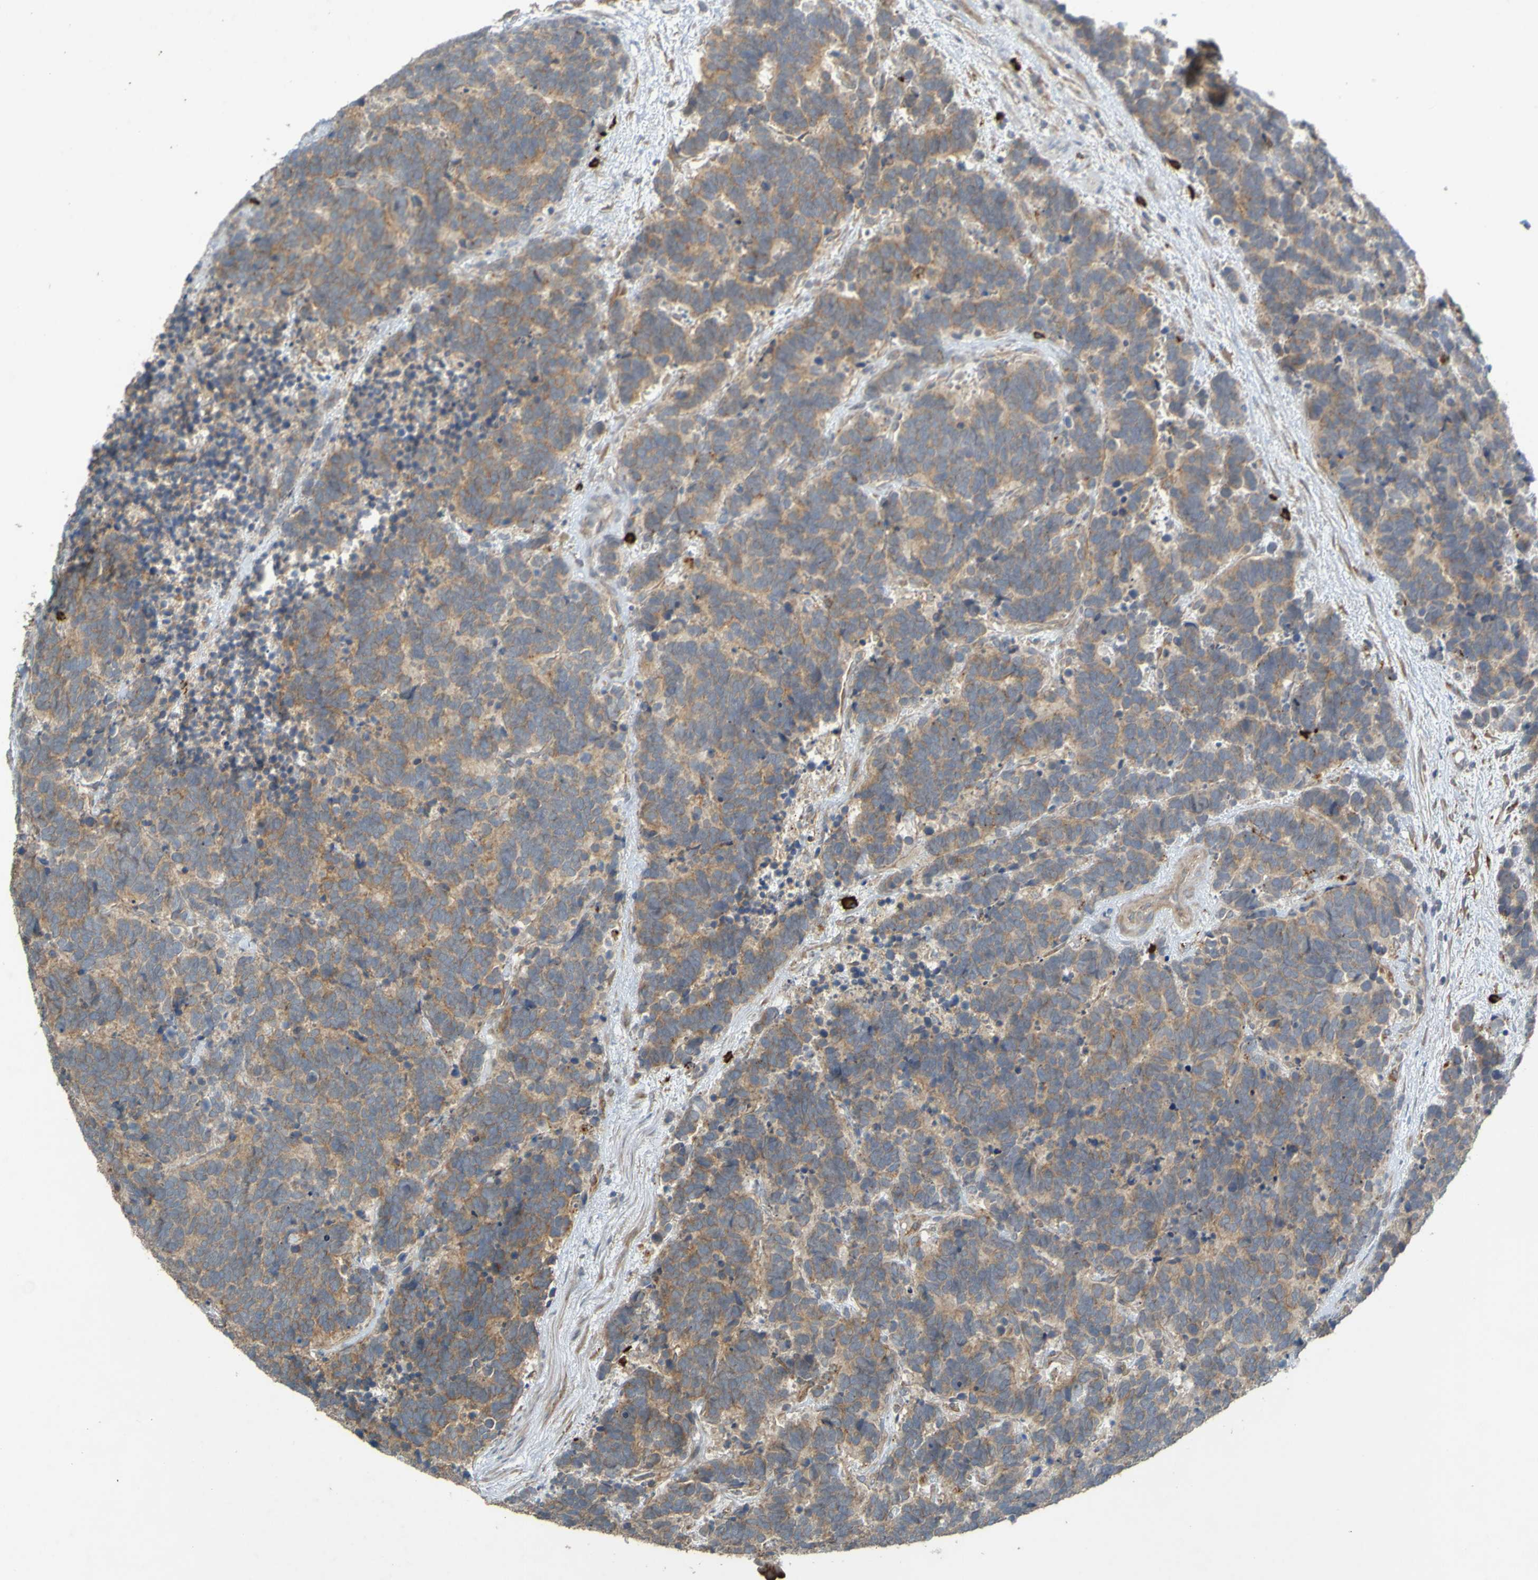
{"staining": {"intensity": "weak", "quantity": ">75%", "location": "cytoplasmic/membranous"}, "tissue": "carcinoid", "cell_type": "Tumor cells", "image_type": "cancer", "snomed": [{"axis": "morphology", "description": "Carcinoma, NOS"}, {"axis": "morphology", "description": "Carcinoid, malignant, NOS"}, {"axis": "topography", "description": "Urinary bladder"}], "caption": "Tumor cells display low levels of weak cytoplasmic/membranous positivity in about >75% of cells in human carcinoid.", "gene": "B3GAT2", "patient": {"sex": "male", "age": 57}}